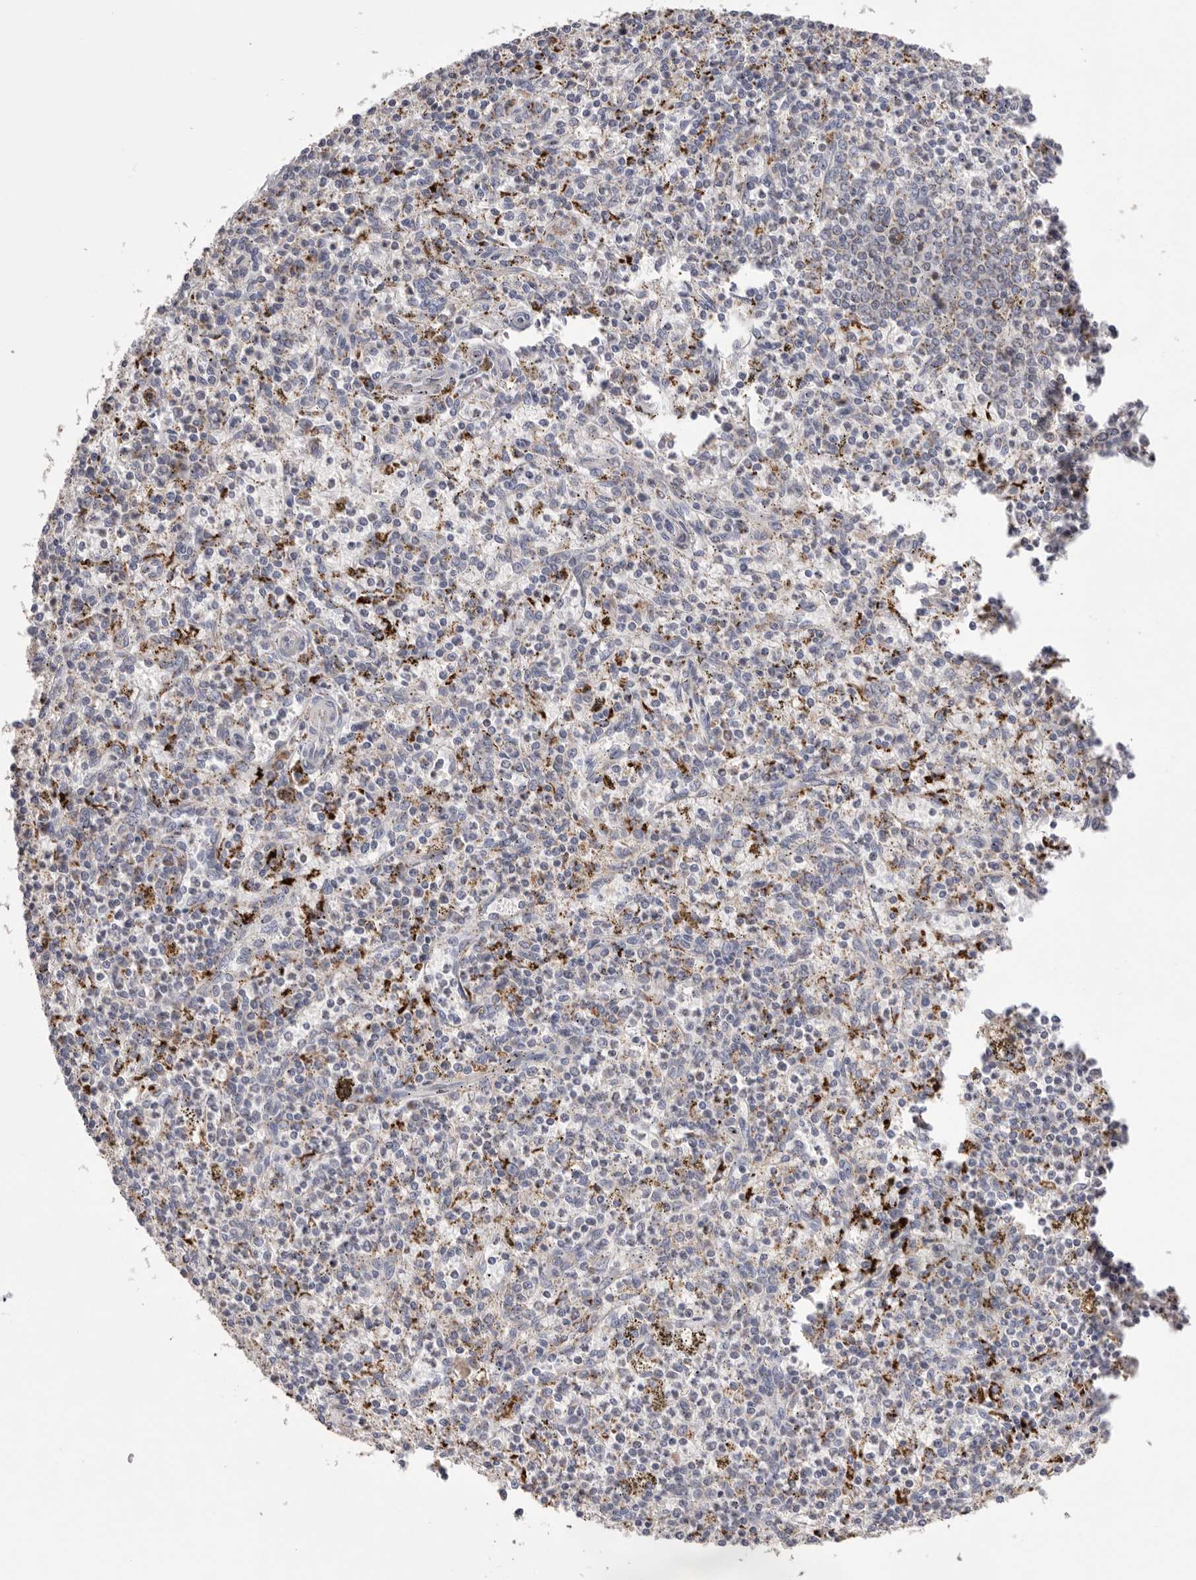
{"staining": {"intensity": "moderate", "quantity": "<25%", "location": "cytoplasmic/membranous"}, "tissue": "spleen", "cell_type": "Cells in red pulp", "image_type": "normal", "snomed": [{"axis": "morphology", "description": "Normal tissue, NOS"}, {"axis": "topography", "description": "Spleen"}], "caption": "Immunohistochemistry micrograph of unremarkable human spleen stained for a protein (brown), which reveals low levels of moderate cytoplasmic/membranous expression in about <25% of cells in red pulp.", "gene": "VDAC3", "patient": {"sex": "male", "age": 72}}